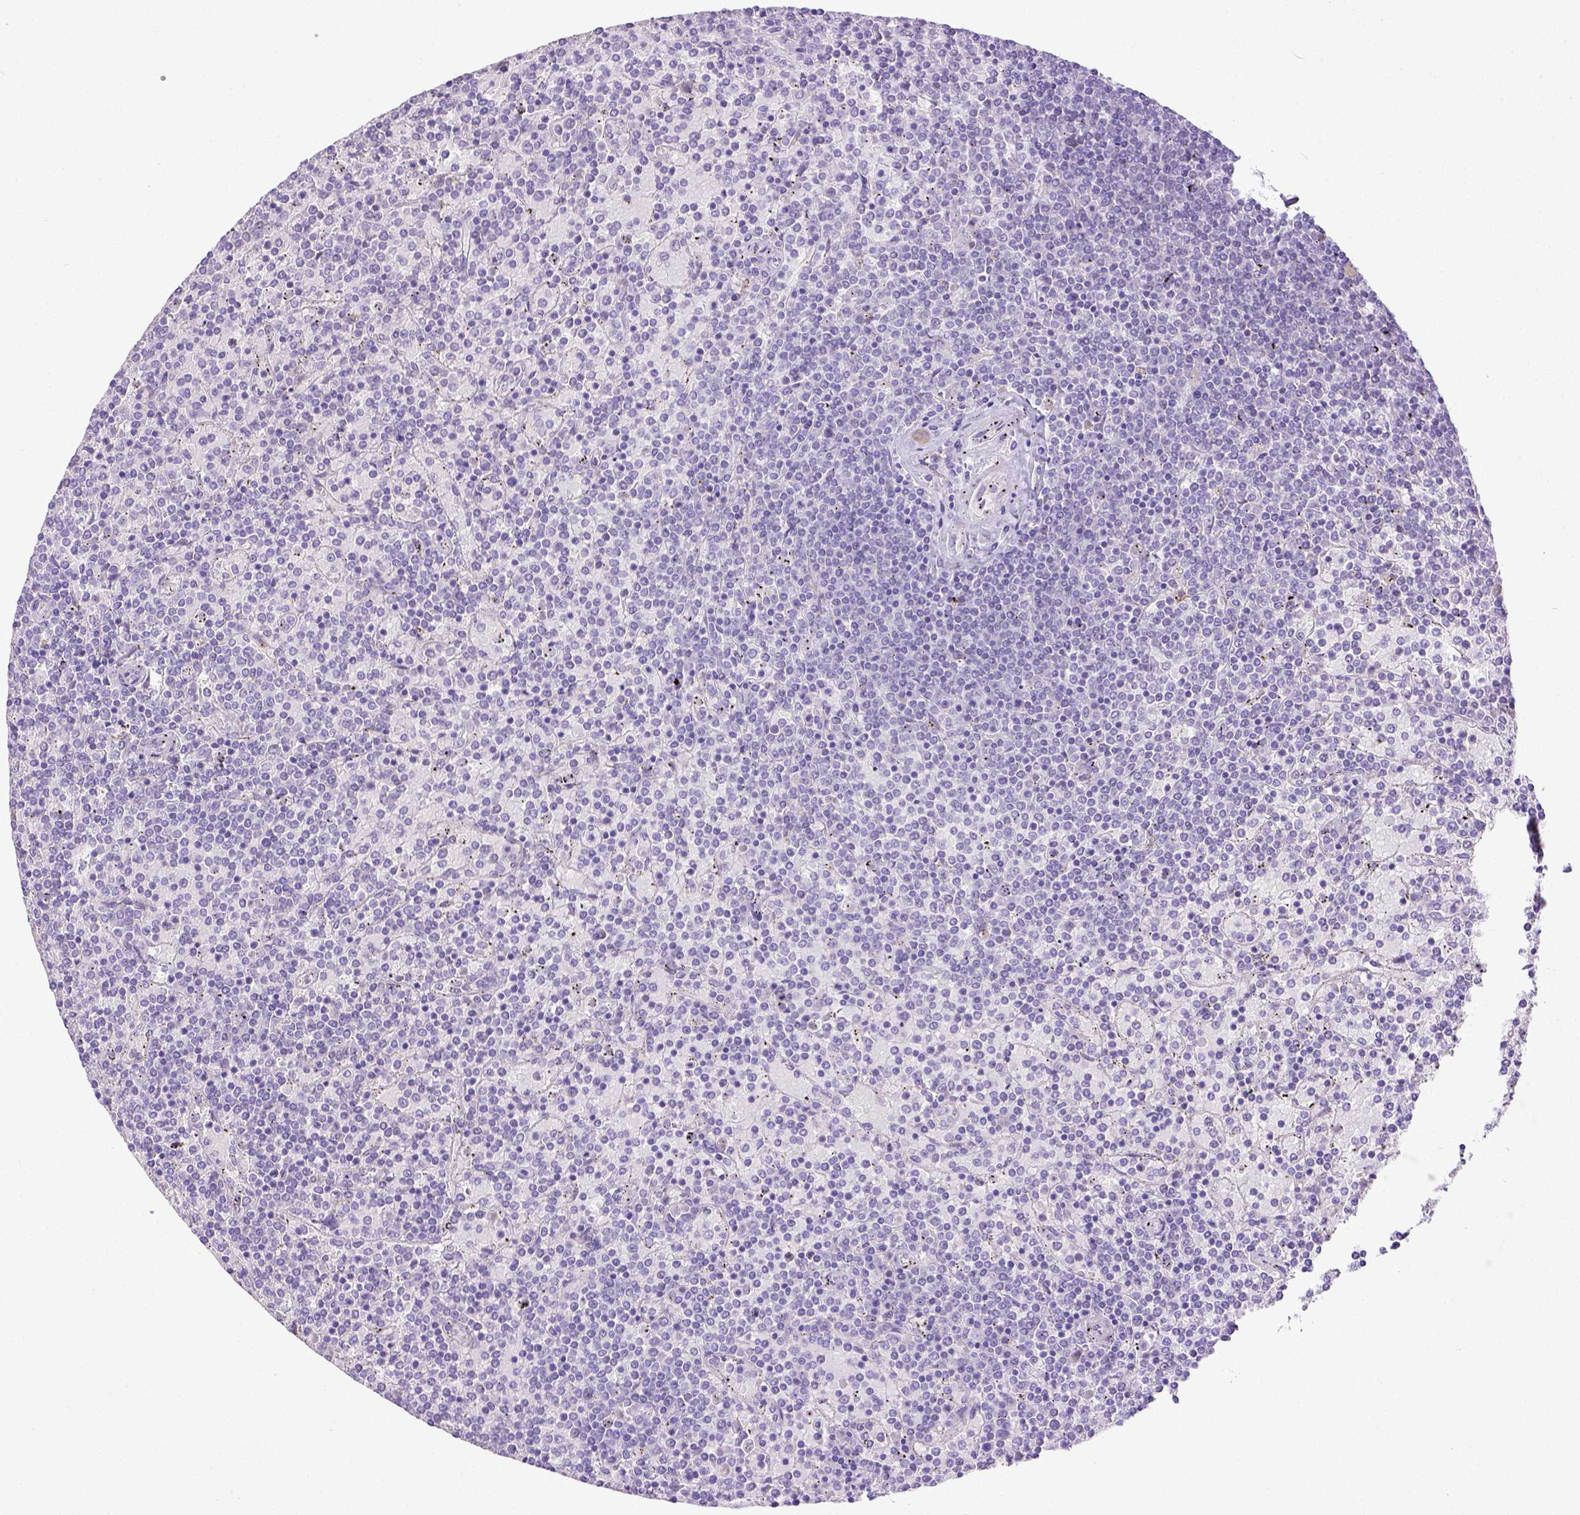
{"staining": {"intensity": "negative", "quantity": "none", "location": "none"}, "tissue": "lymphoma", "cell_type": "Tumor cells", "image_type": "cancer", "snomed": [{"axis": "morphology", "description": "Malignant lymphoma, non-Hodgkin's type, Low grade"}, {"axis": "topography", "description": "Spleen"}], "caption": "Photomicrograph shows no significant protein staining in tumor cells of malignant lymphoma, non-Hodgkin's type (low-grade).", "gene": "KIT", "patient": {"sex": "female", "age": 77}}